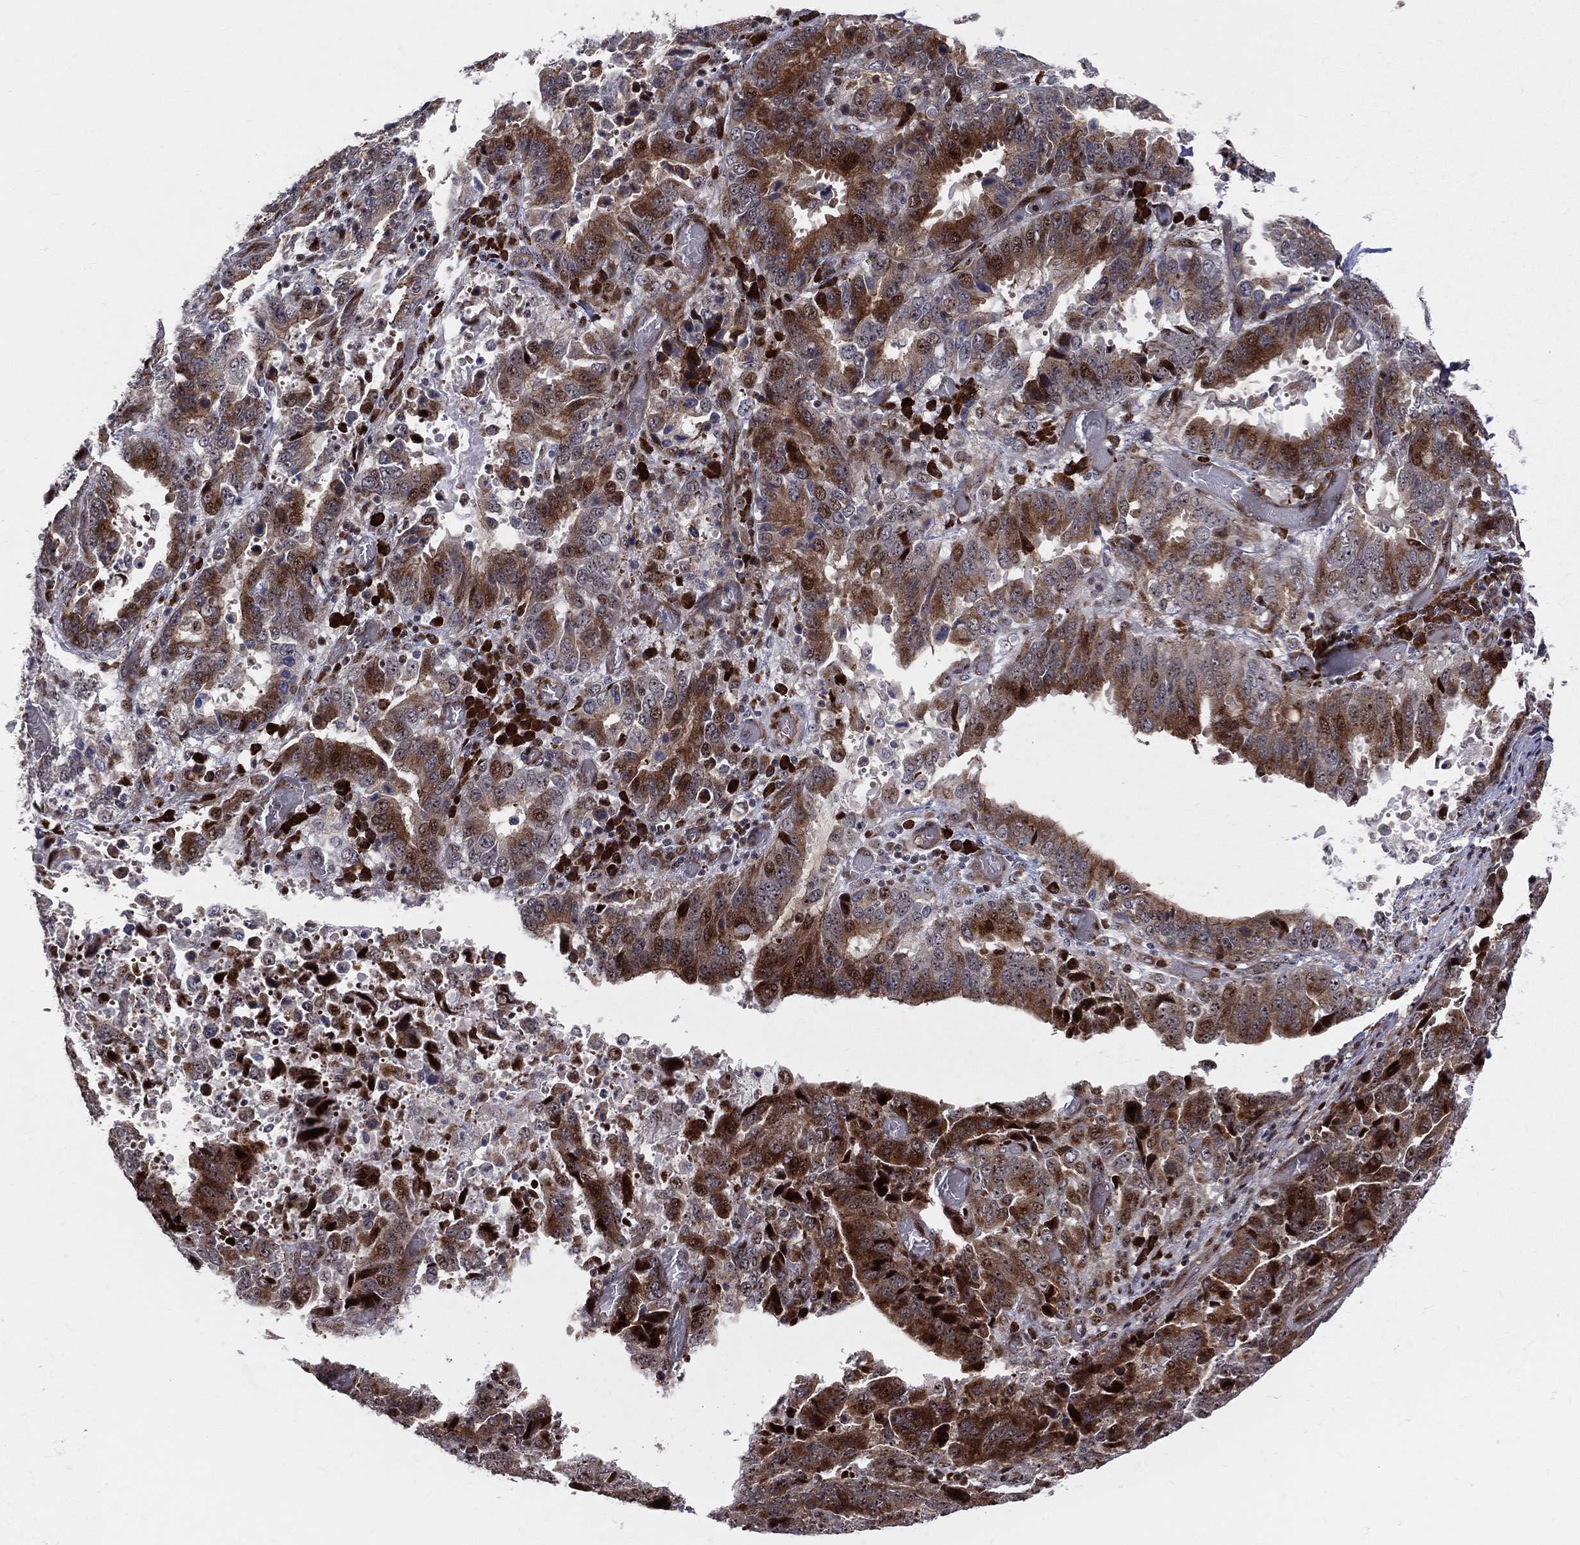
{"staining": {"intensity": "strong", "quantity": "25%-75%", "location": "cytoplasmic/membranous"}, "tissue": "stomach cancer", "cell_type": "Tumor cells", "image_type": "cancer", "snomed": [{"axis": "morphology", "description": "Adenocarcinoma, NOS"}, {"axis": "topography", "description": "Stomach, upper"}], "caption": "Protein analysis of stomach adenocarcinoma tissue demonstrates strong cytoplasmic/membranous expression in about 25%-75% of tumor cells.", "gene": "VHL", "patient": {"sex": "male", "age": 74}}